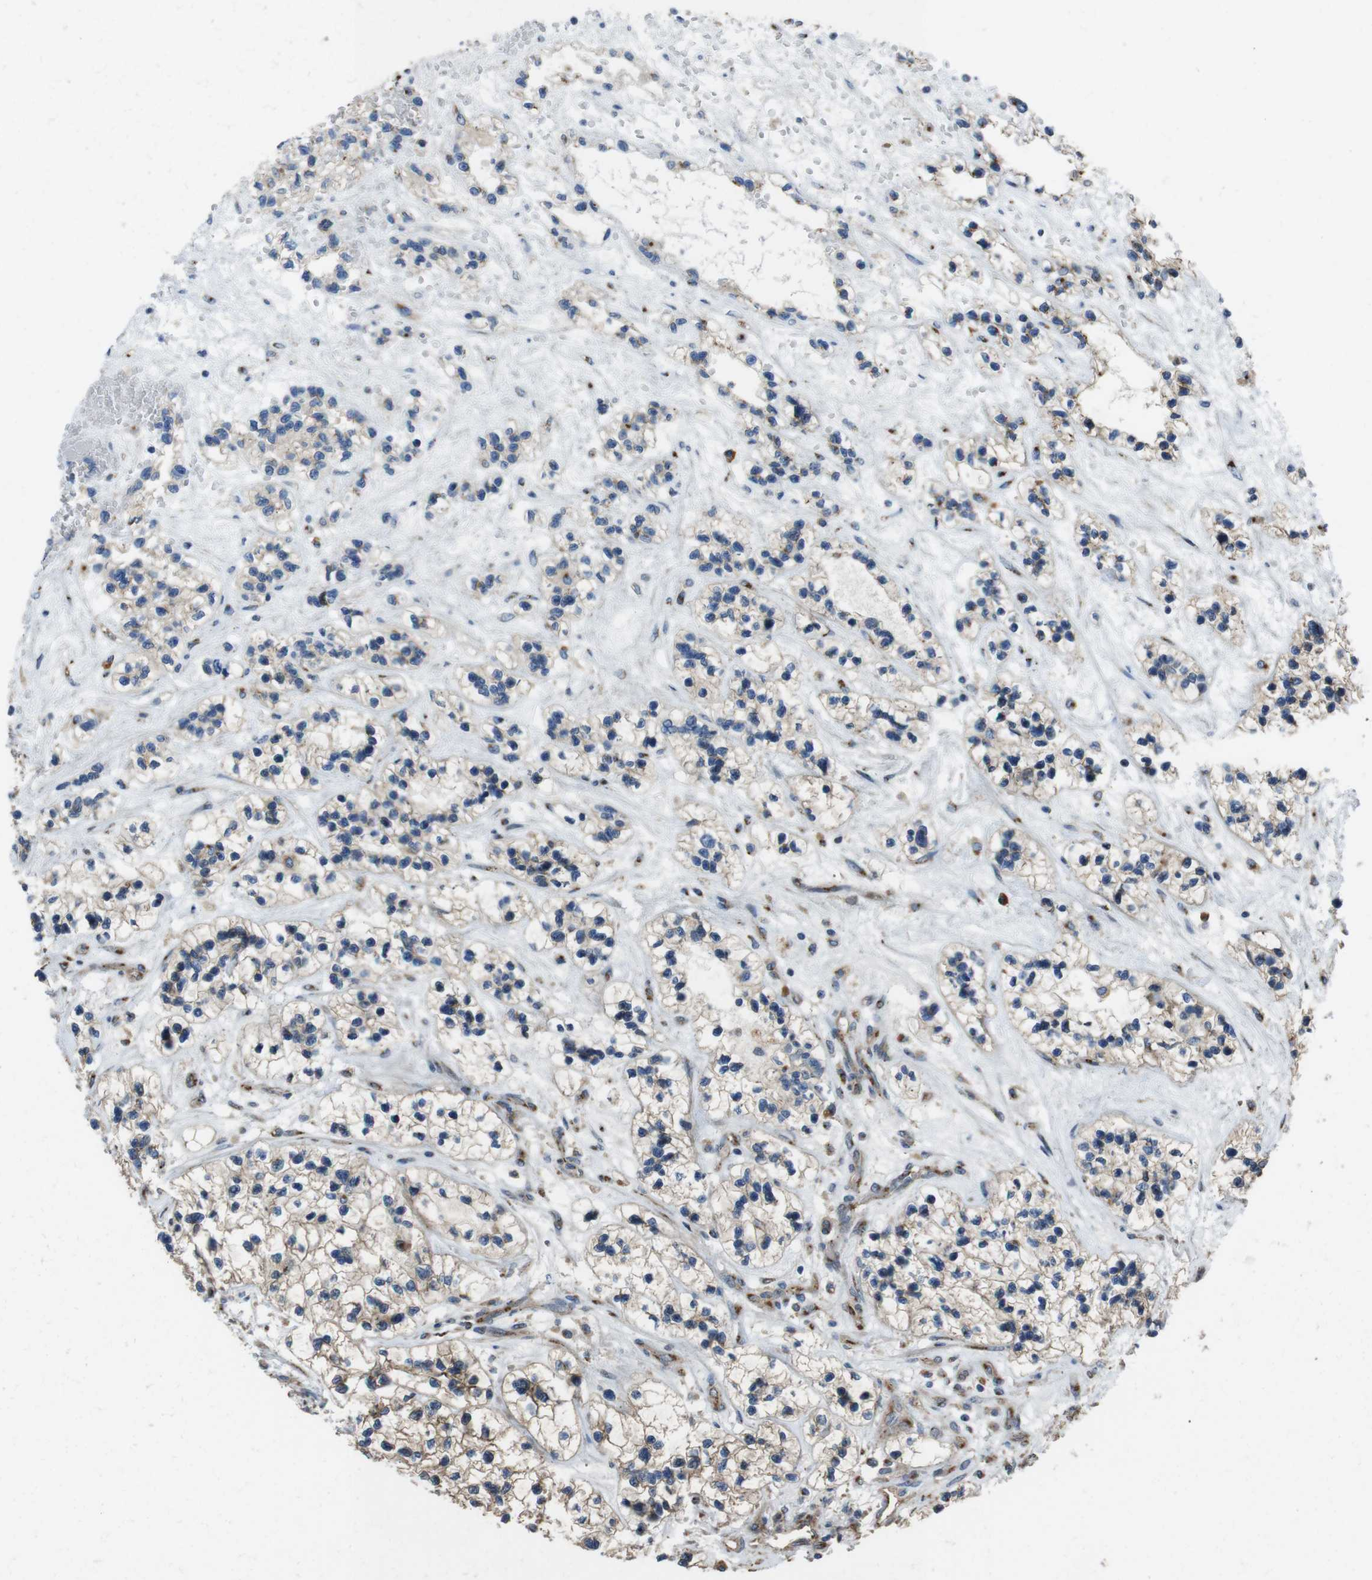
{"staining": {"intensity": "weak", "quantity": ">75%", "location": "cytoplasmic/membranous"}, "tissue": "renal cancer", "cell_type": "Tumor cells", "image_type": "cancer", "snomed": [{"axis": "morphology", "description": "Adenocarcinoma, NOS"}, {"axis": "topography", "description": "Kidney"}], "caption": "IHC photomicrograph of renal cancer (adenocarcinoma) stained for a protein (brown), which reveals low levels of weak cytoplasmic/membranous staining in approximately >75% of tumor cells.", "gene": "RAB6A", "patient": {"sex": "female", "age": 57}}